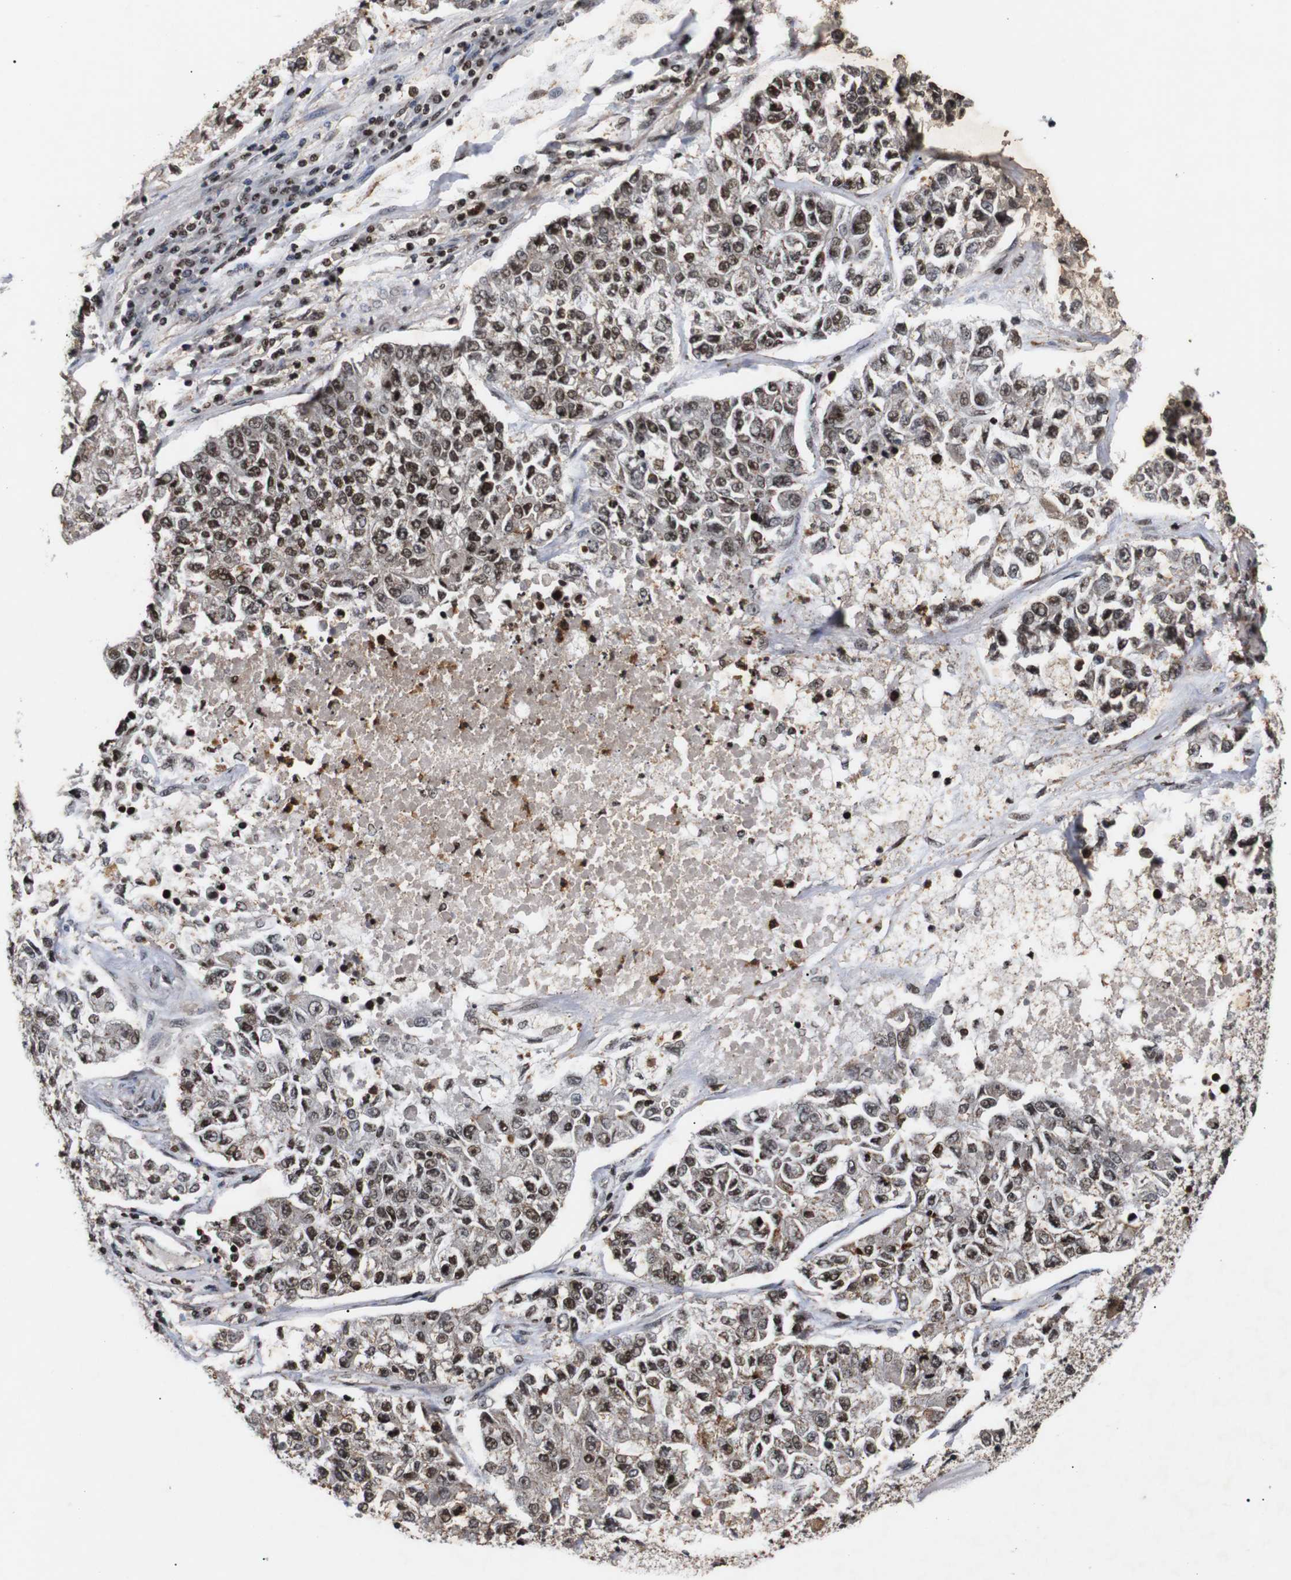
{"staining": {"intensity": "moderate", "quantity": ">75%", "location": "nuclear"}, "tissue": "lung cancer", "cell_type": "Tumor cells", "image_type": "cancer", "snomed": [{"axis": "morphology", "description": "Adenocarcinoma, NOS"}, {"axis": "topography", "description": "Lung"}], "caption": "This photomicrograph displays IHC staining of adenocarcinoma (lung), with medium moderate nuclear positivity in about >75% of tumor cells.", "gene": "KIF23", "patient": {"sex": "male", "age": 49}}